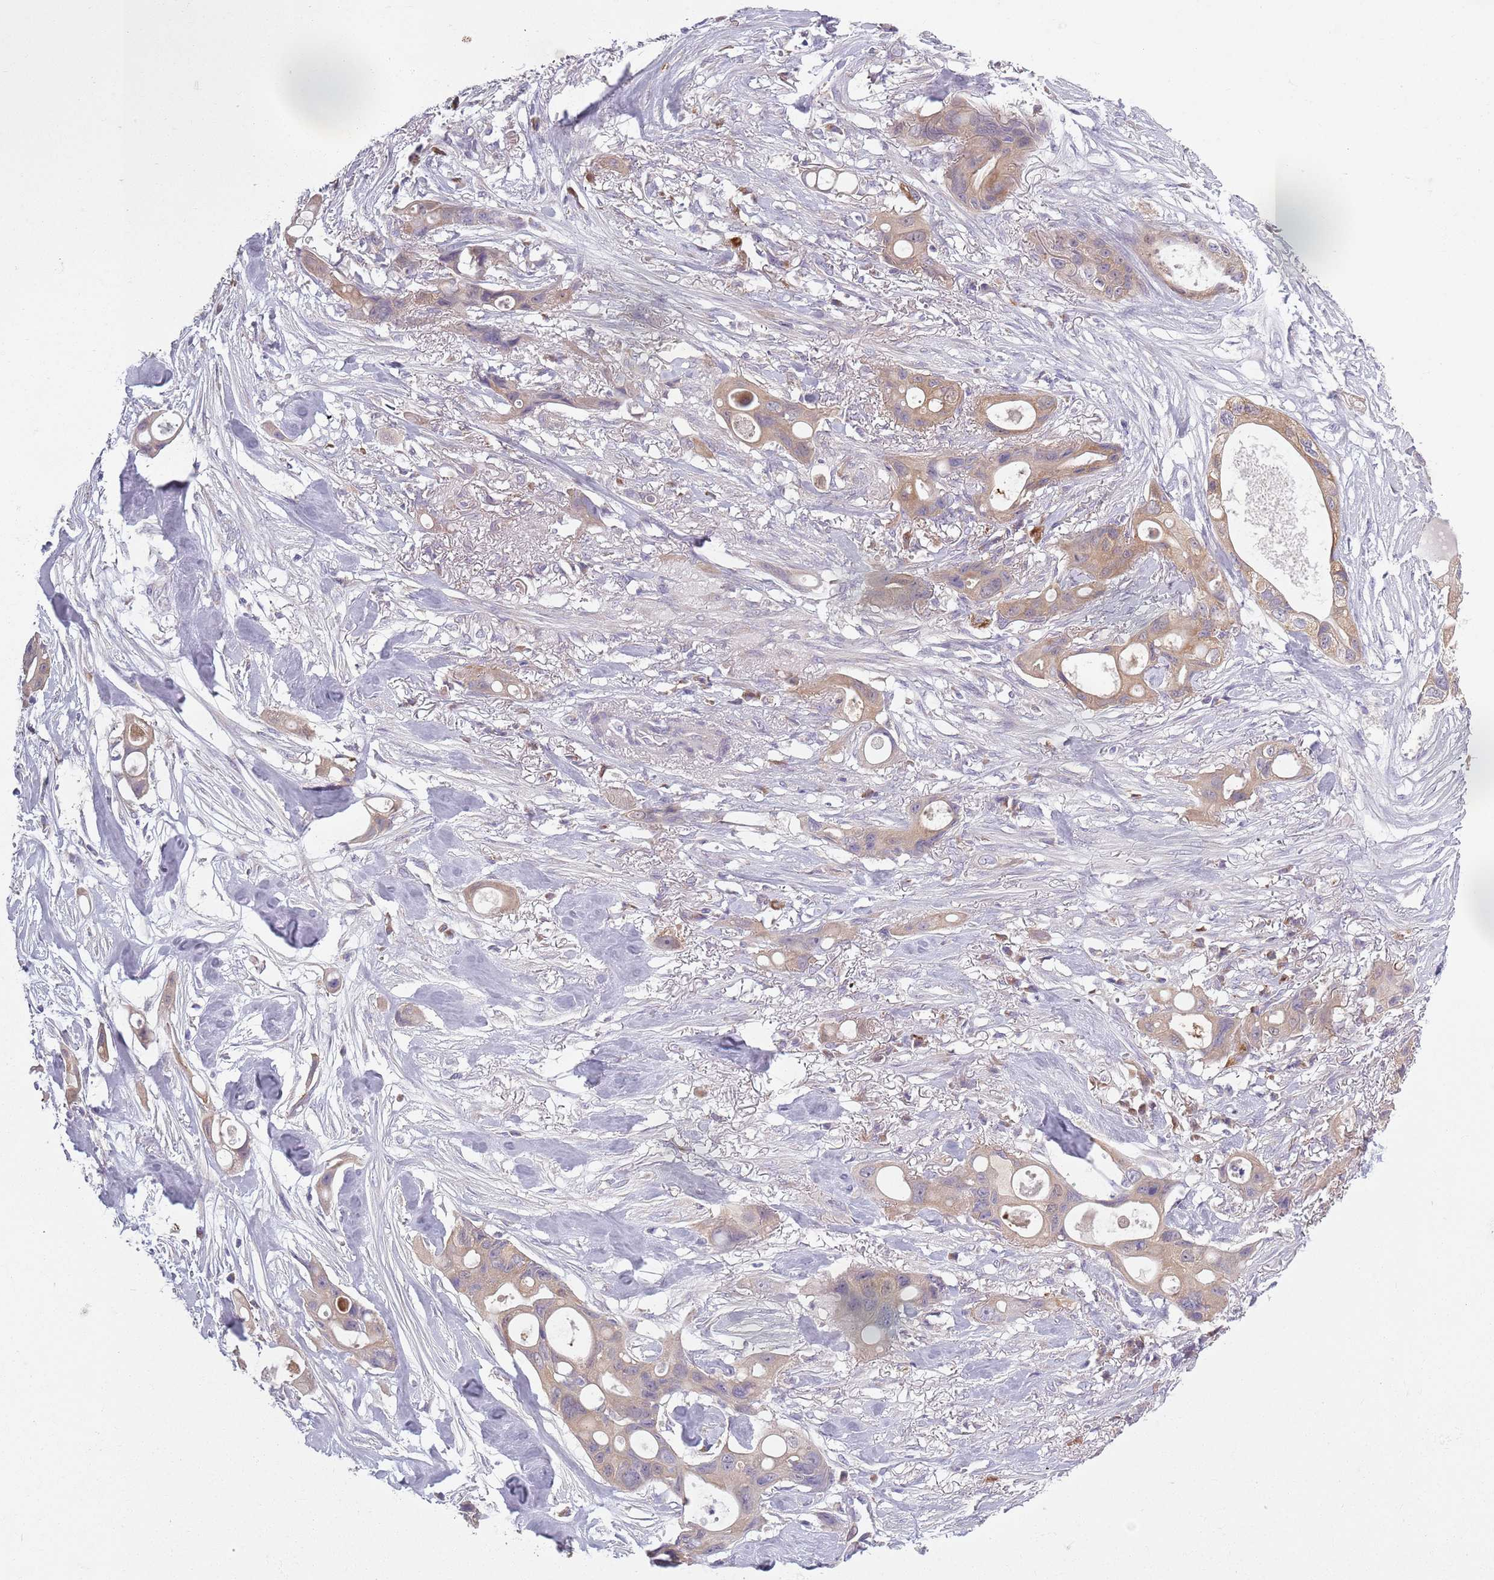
{"staining": {"intensity": "moderate", "quantity": "25%-75%", "location": "cytoplasmic/membranous"}, "tissue": "ovarian cancer", "cell_type": "Tumor cells", "image_type": "cancer", "snomed": [{"axis": "morphology", "description": "Cystadenocarcinoma, mucinous, NOS"}, {"axis": "topography", "description": "Ovary"}], "caption": "Moderate cytoplasmic/membranous protein staining is present in about 25%-75% of tumor cells in ovarian mucinous cystadenocarcinoma.", "gene": "COQ5", "patient": {"sex": "female", "age": 70}}